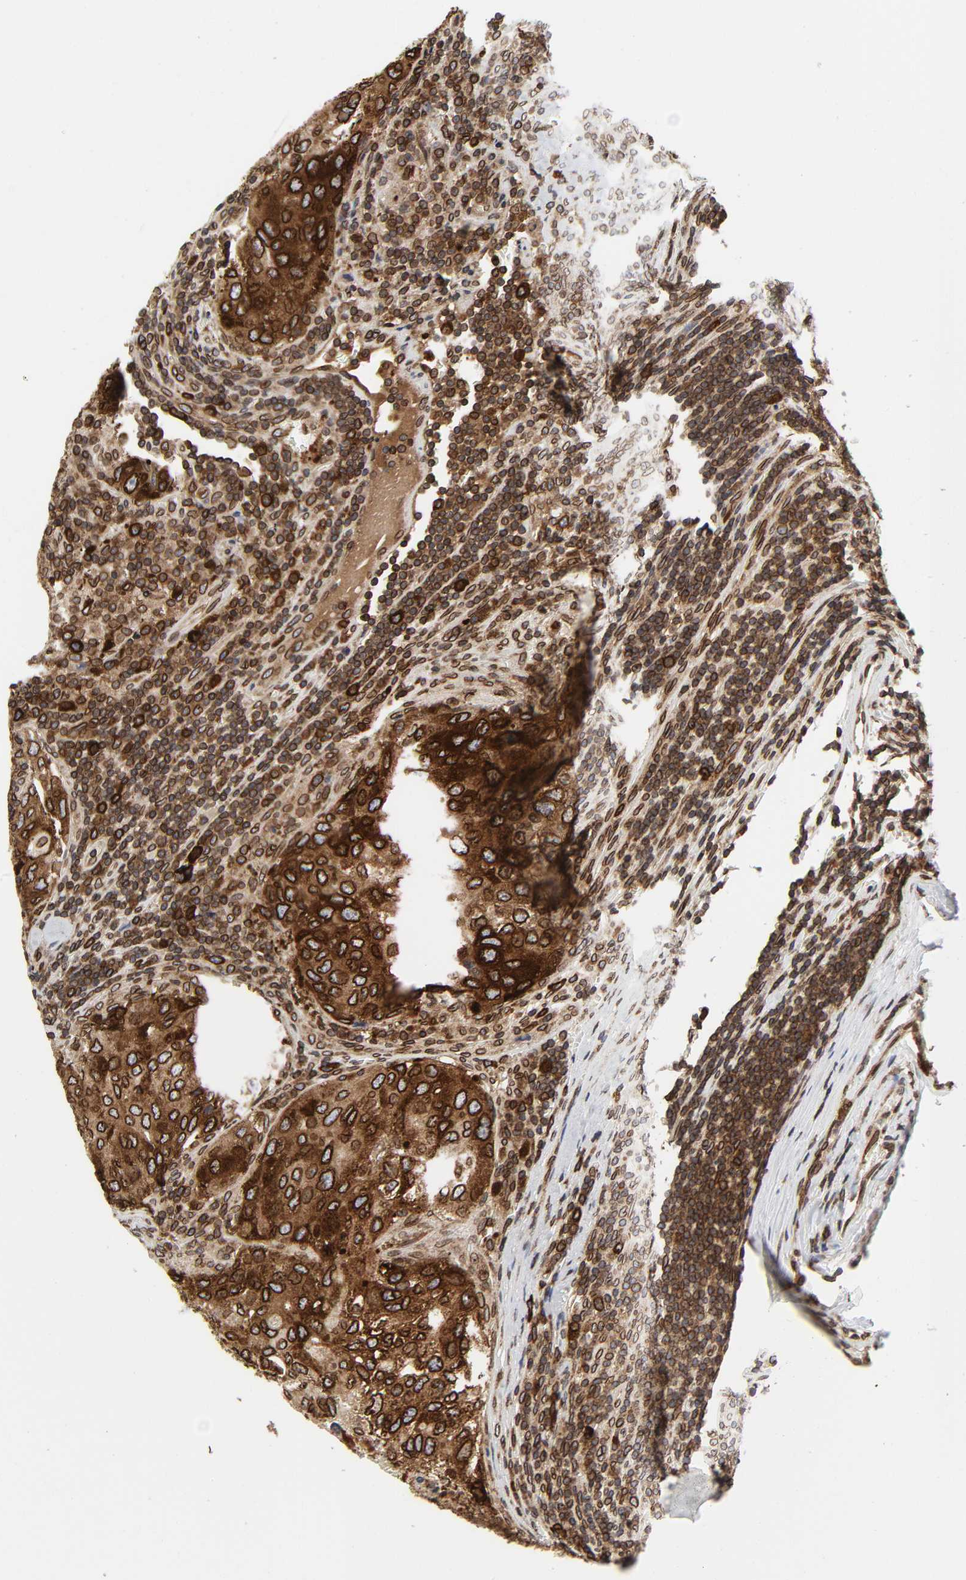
{"staining": {"intensity": "strong", "quantity": ">75%", "location": "cytoplasmic/membranous,nuclear"}, "tissue": "urothelial cancer", "cell_type": "Tumor cells", "image_type": "cancer", "snomed": [{"axis": "morphology", "description": "Urothelial carcinoma, High grade"}, {"axis": "topography", "description": "Lymph node"}, {"axis": "topography", "description": "Urinary bladder"}], "caption": "IHC of human urothelial cancer exhibits high levels of strong cytoplasmic/membranous and nuclear staining in about >75% of tumor cells.", "gene": "RANGAP1", "patient": {"sex": "male", "age": 51}}